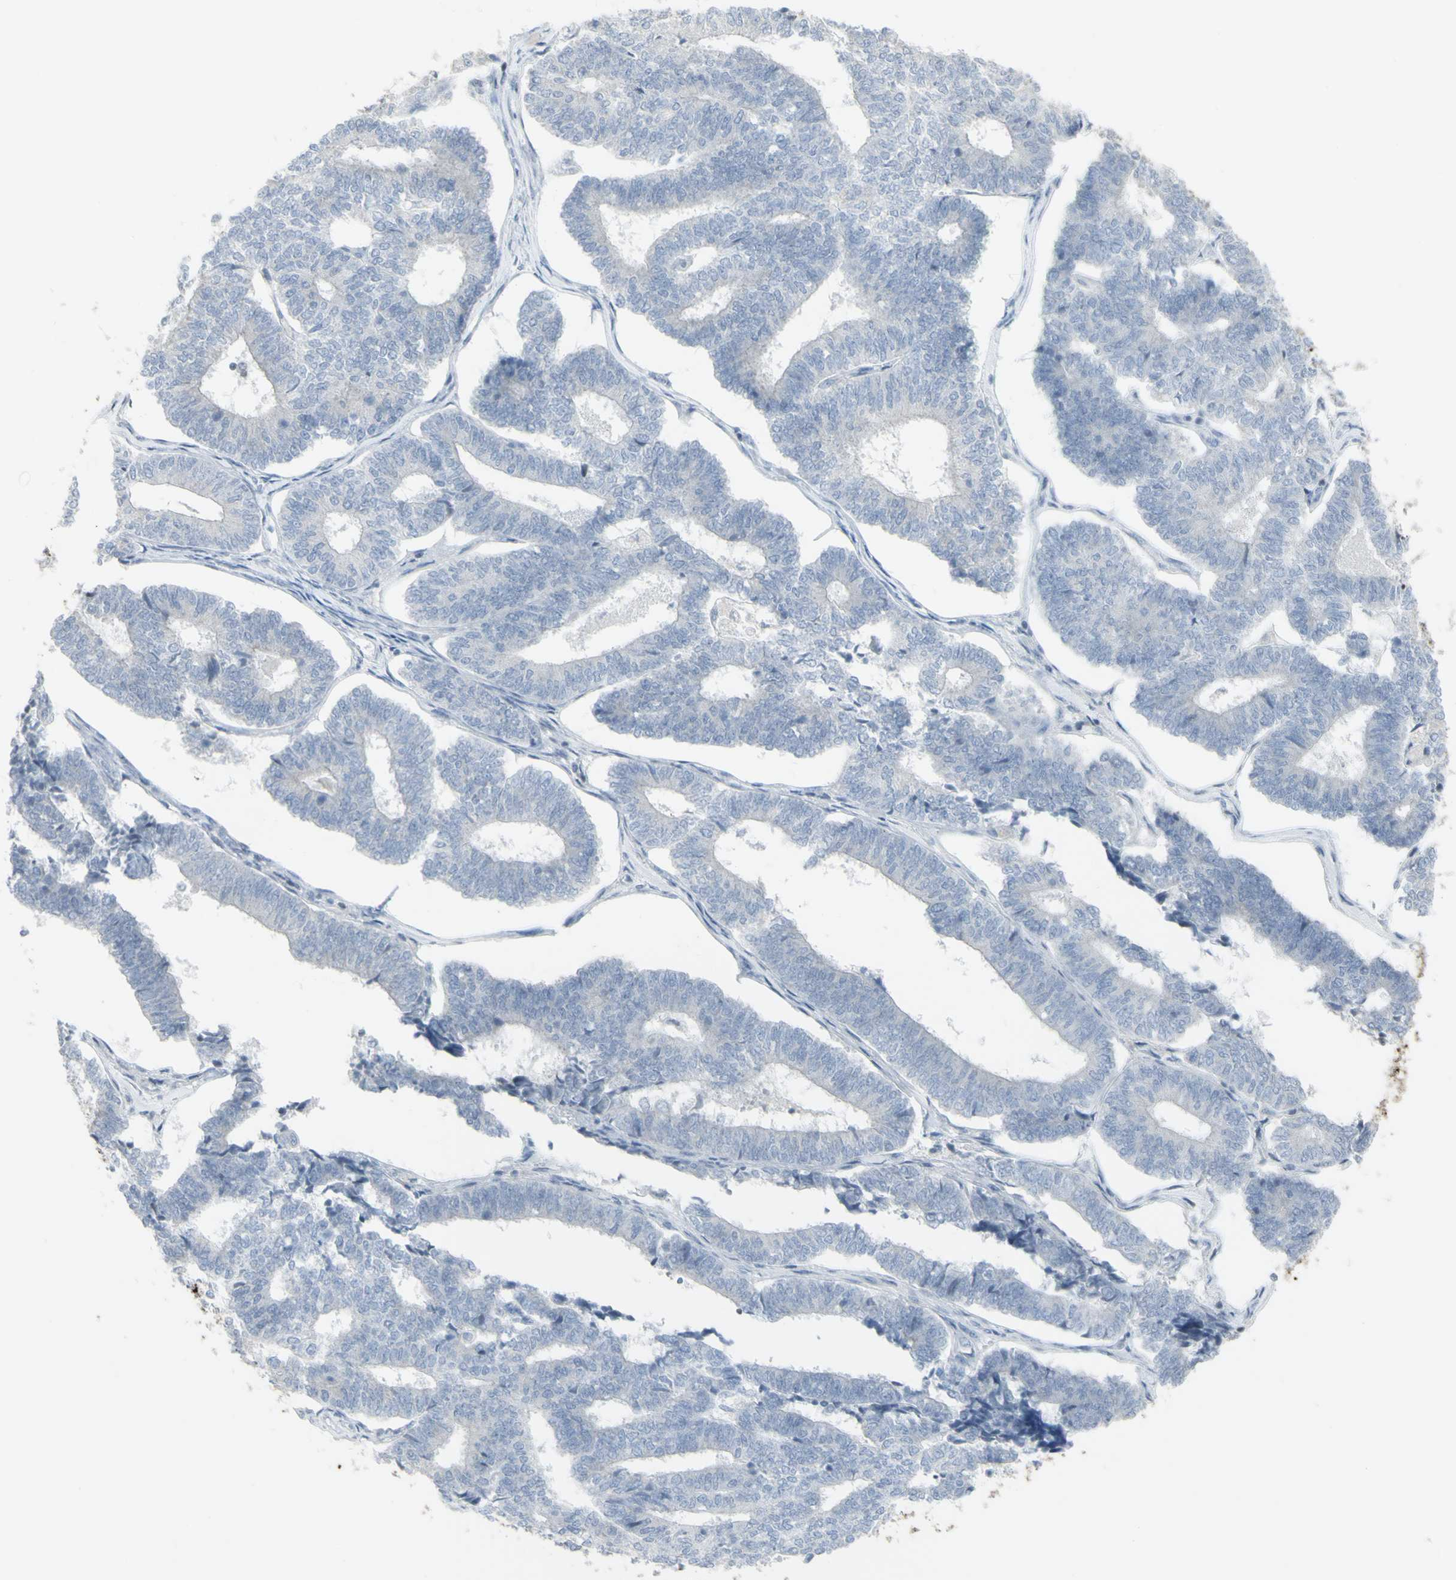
{"staining": {"intensity": "negative", "quantity": "none", "location": "none"}, "tissue": "endometrial cancer", "cell_type": "Tumor cells", "image_type": "cancer", "snomed": [{"axis": "morphology", "description": "Adenocarcinoma, NOS"}, {"axis": "topography", "description": "Endometrium"}], "caption": "DAB (3,3'-diaminobenzidine) immunohistochemical staining of endometrial cancer shows no significant staining in tumor cells.", "gene": "MUC5AC", "patient": {"sex": "female", "age": 70}}